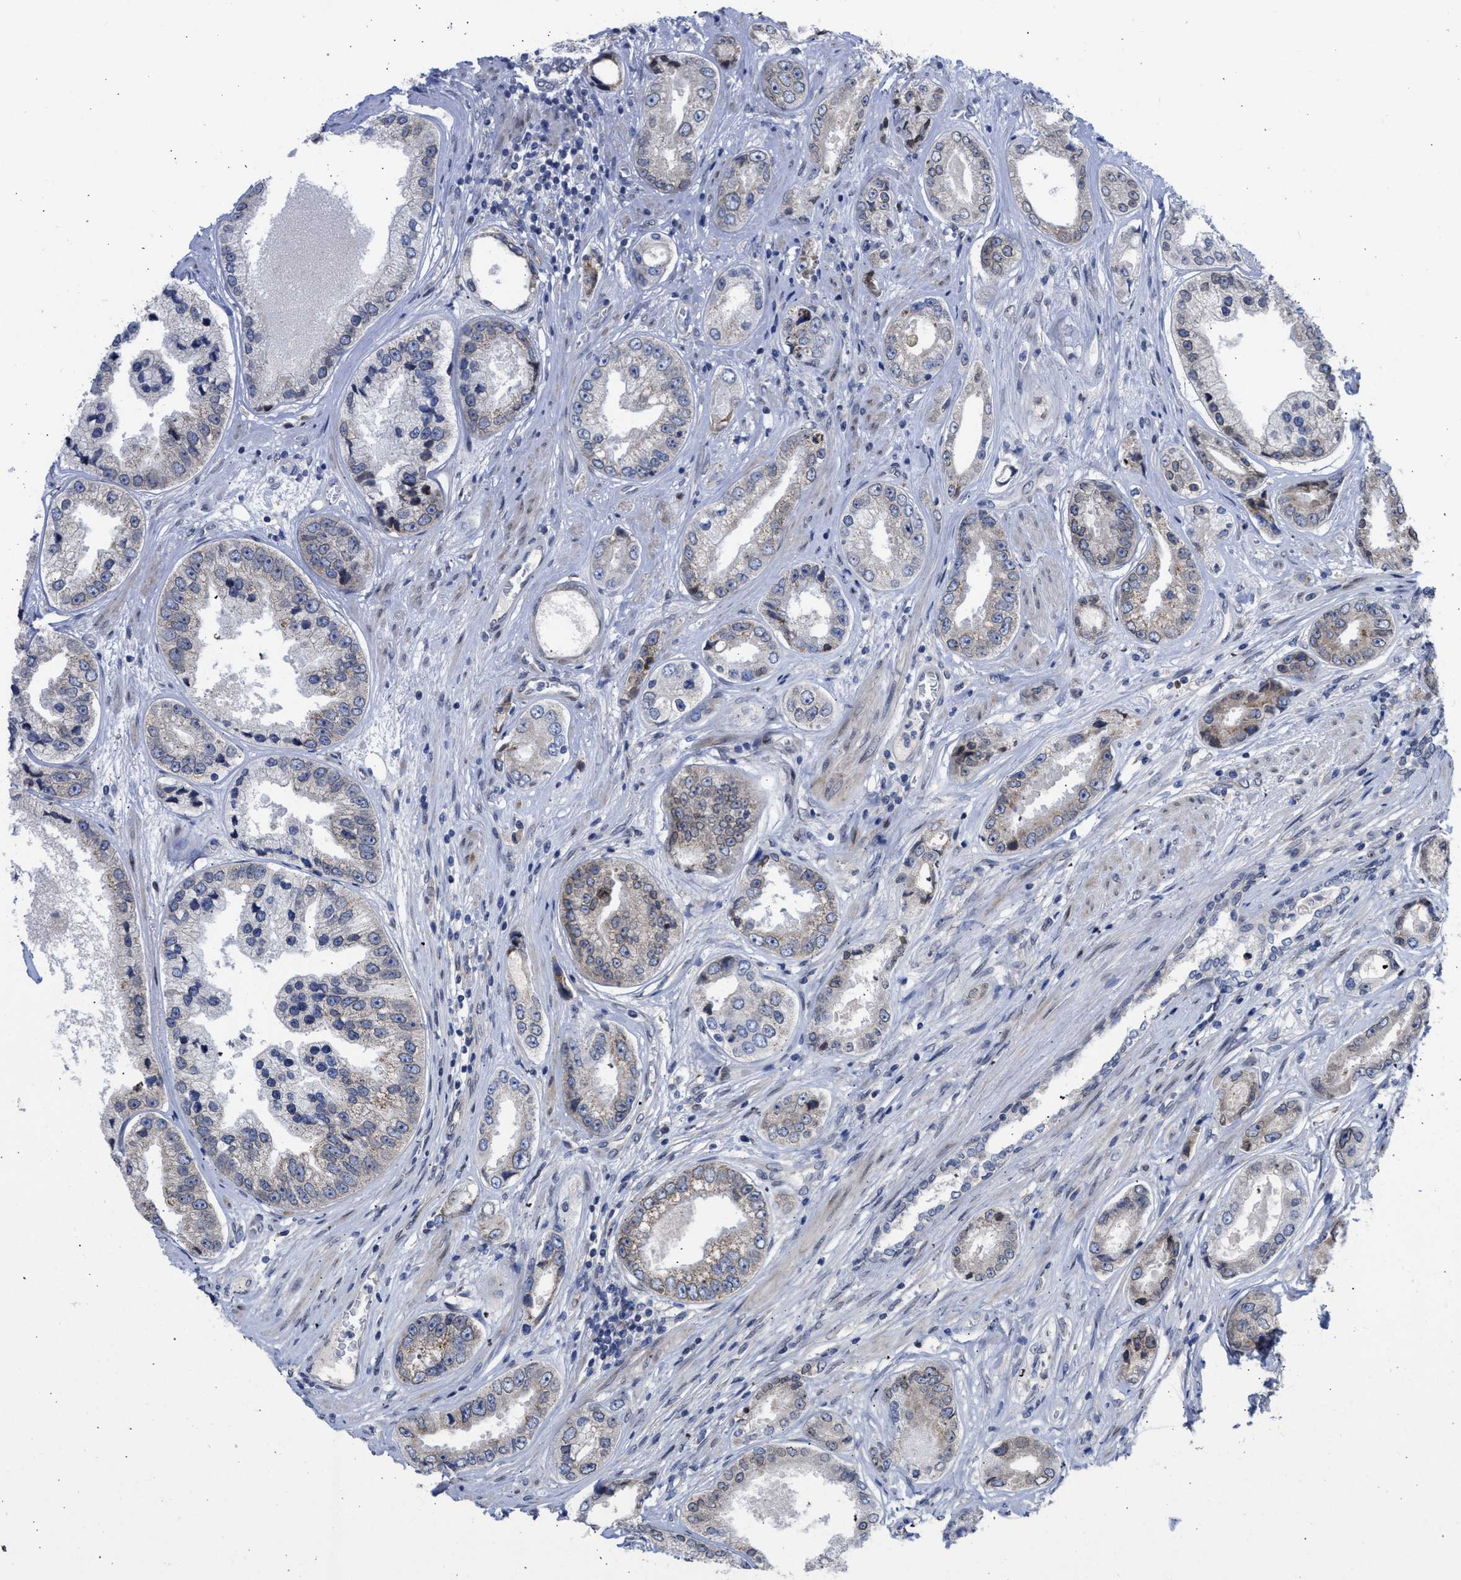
{"staining": {"intensity": "weak", "quantity": "<25%", "location": "cytoplasmic/membranous"}, "tissue": "prostate cancer", "cell_type": "Tumor cells", "image_type": "cancer", "snomed": [{"axis": "morphology", "description": "Adenocarcinoma, High grade"}, {"axis": "topography", "description": "Prostate"}], "caption": "This is an immunohistochemistry (IHC) photomicrograph of human prostate cancer (high-grade adenocarcinoma). There is no positivity in tumor cells.", "gene": "NUP35", "patient": {"sex": "male", "age": 61}}